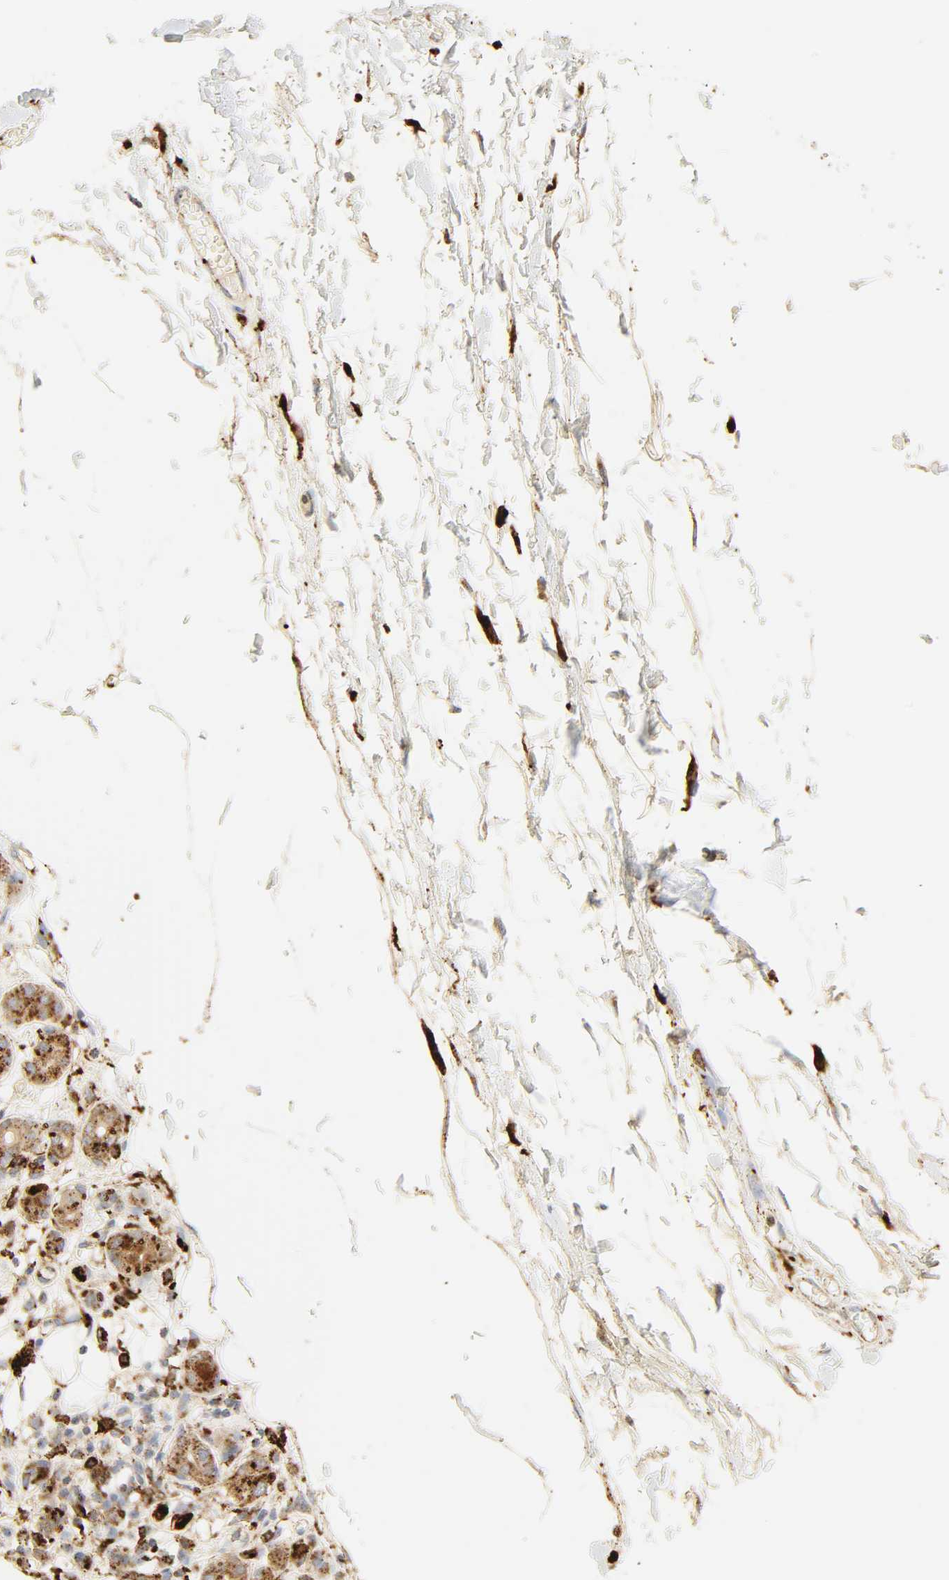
{"staining": {"intensity": "strong", "quantity": ">75%", "location": "cytoplasmic/membranous"}, "tissue": "adipose tissue", "cell_type": "Adipocytes", "image_type": "normal", "snomed": [{"axis": "morphology", "description": "Normal tissue, NOS"}, {"axis": "morphology", "description": "Inflammation, NOS"}, {"axis": "topography", "description": "Vascular tissue"}, {"axis": "topography", "description": "Salivary gland"}], "caption": "High-magnification brightfield microscopy of unremarkable adipose tissue stained with DAB (3,3'-diaminobenzidine) (brown) and counterstained with hematoxylin (blue). adipocytes exhibit strong cytoplasmic/membranous staining is identified in approximately>75% of cells.", "gene": "PSAP", "patient": {"sex": "female", "age": 75}}